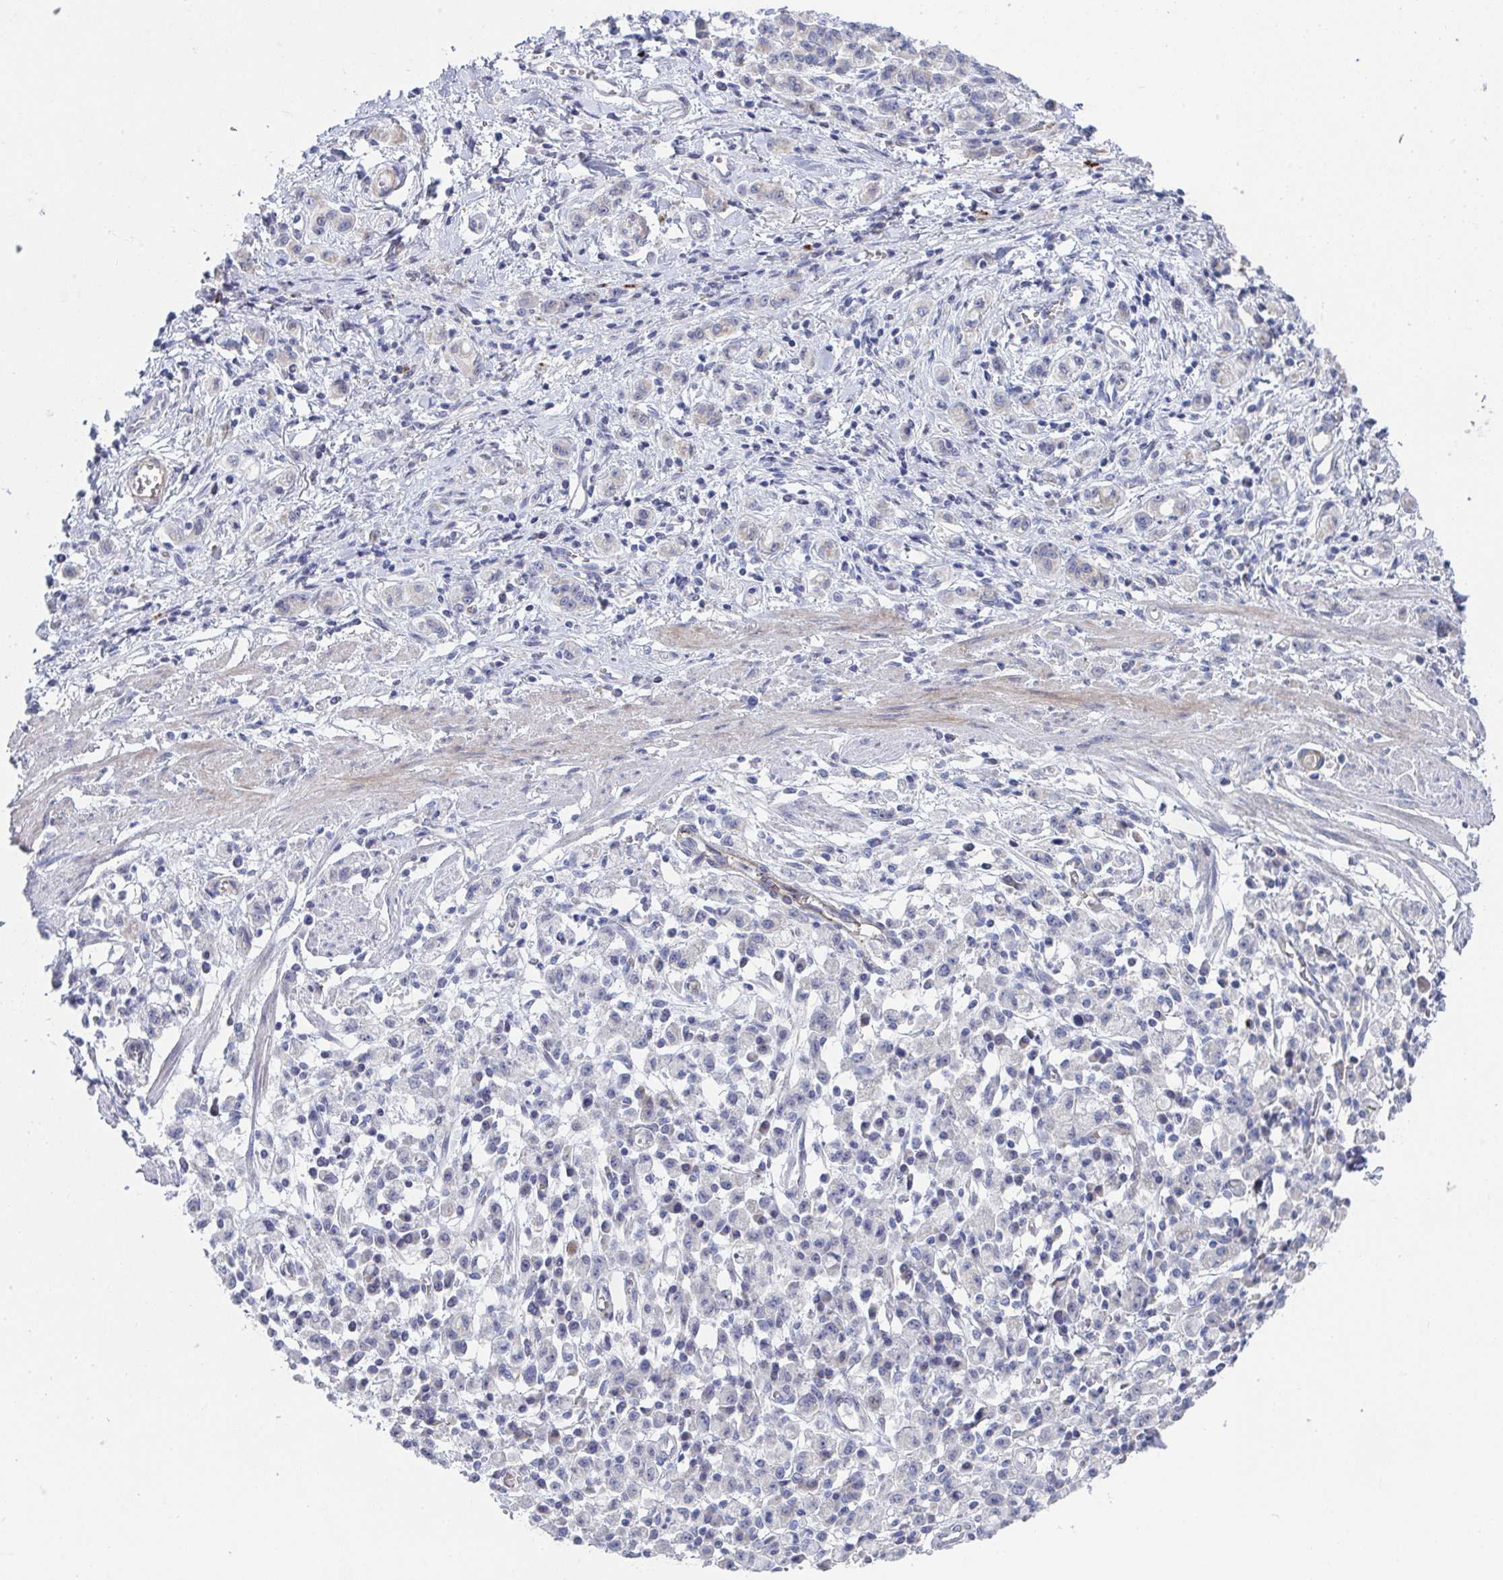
{"staining": {"intensity": "negative", "quantity": "none", "location": "none"}, "tissue": "stomach cancer", "cell_type": "Tumor cells", "image_type": "cancer", "snomed": [{"axis": "morphology", "description": "Adenocarcinoma, NOS"}, {"axis": "topography", "description": "Stomach"}], "caption": "This is an immunohistochemistry histopathology image of human adenocarcinoma (stomach). There is no expression in tumor cells.", "gene": "VWDE", "patient": {"sex": "male", "age": 77}}